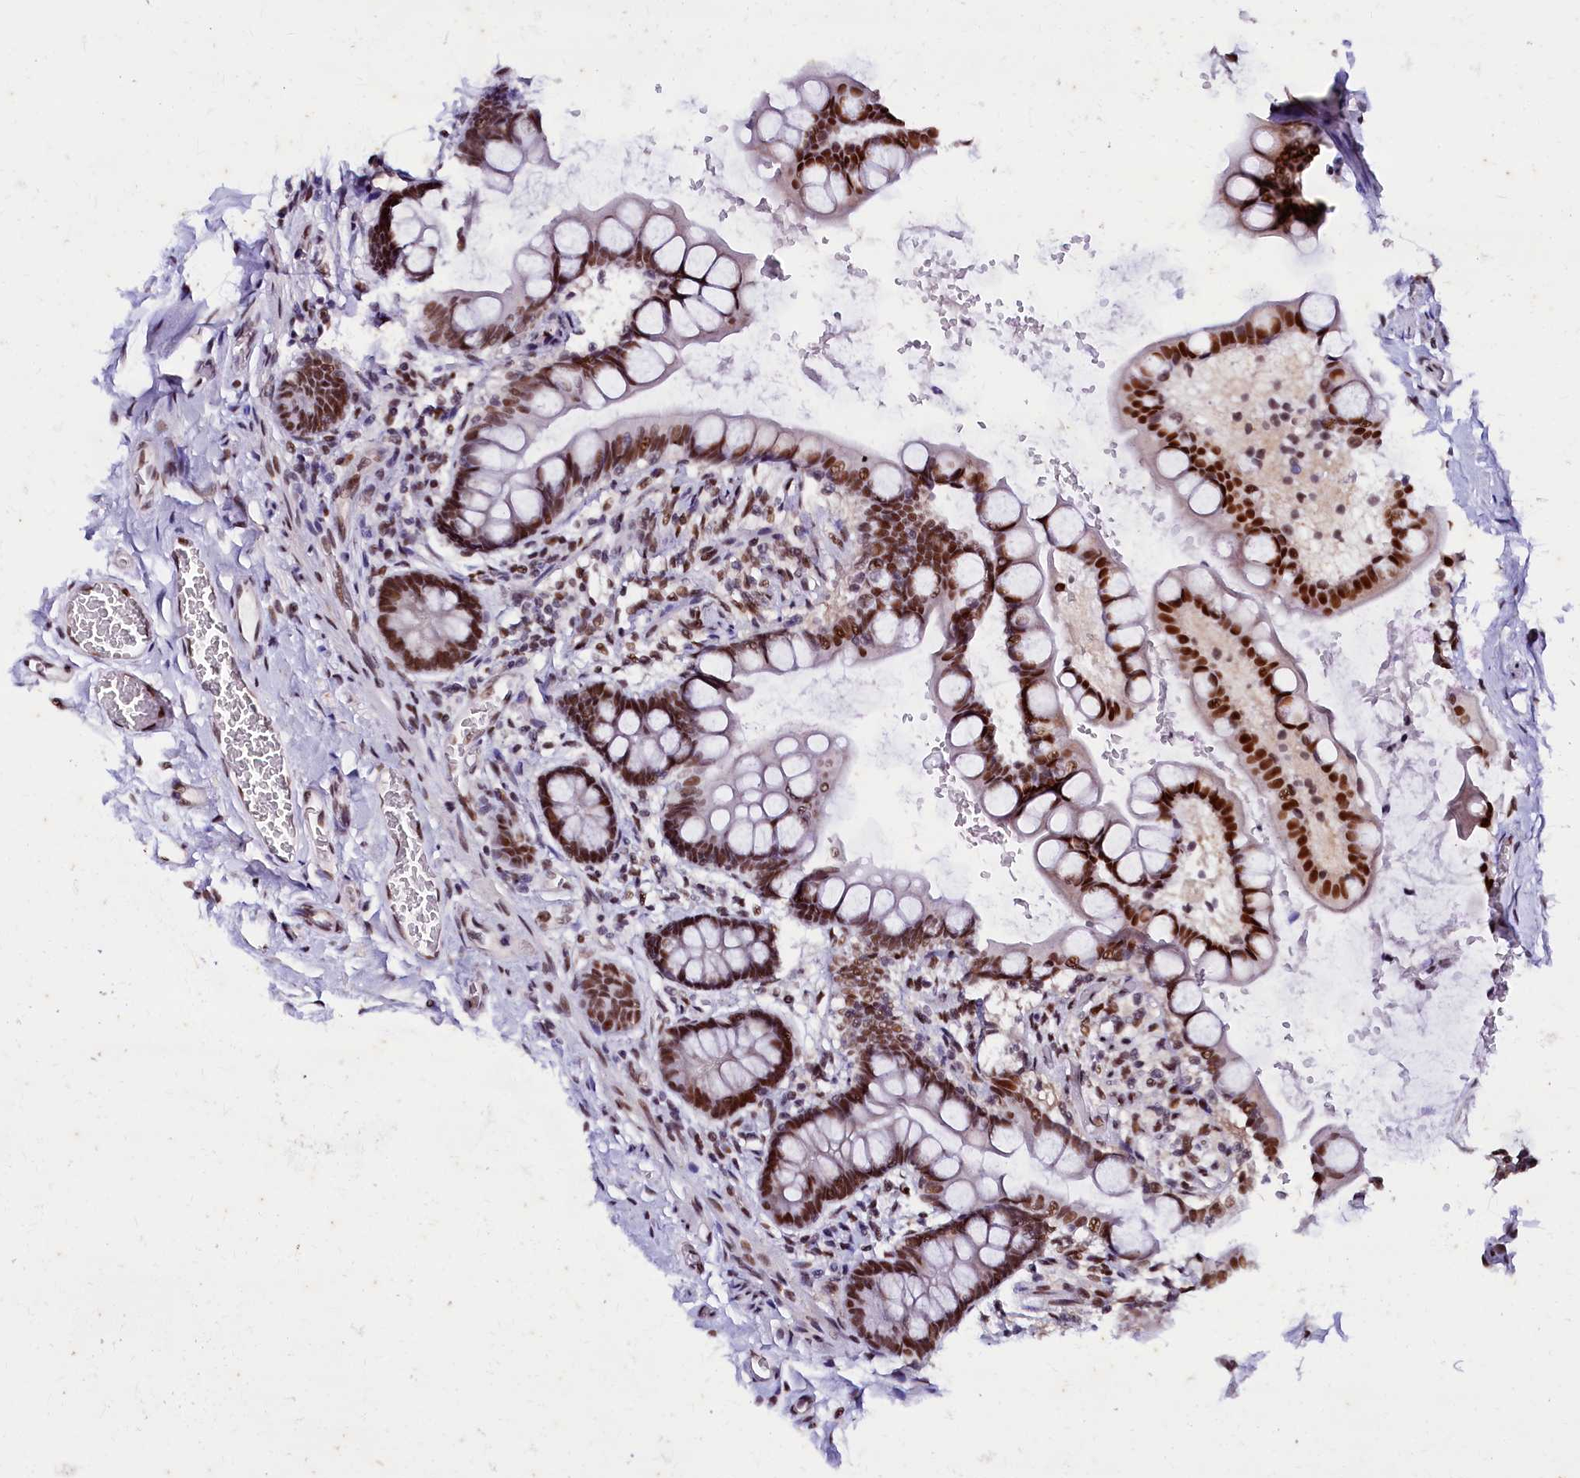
{"staining": {"intensity": "strong", "quantity": ">75%", "location": "nuclear"}, "tissue": "small intestine", "cell_type": "Glandular cells", "image_type": "normal", "snomed": [{"axis": "morphology", "description": "Normal tissue, NOS"}, {"axis": "topography", "description": "Small intestine"}], "caption": "A brown stain labels strong nuclear expression of a protein in glandular cells of normal human small intestine. The staining was performed using DAB (3,3'-diaminobenzidine) to visualize the protein expression in brown, while the nuclei were stained in blue with hematoxylin (Magnification: 20x).", "gene": "CPSF7", "patient": {"sex": "male", "age": 52}}